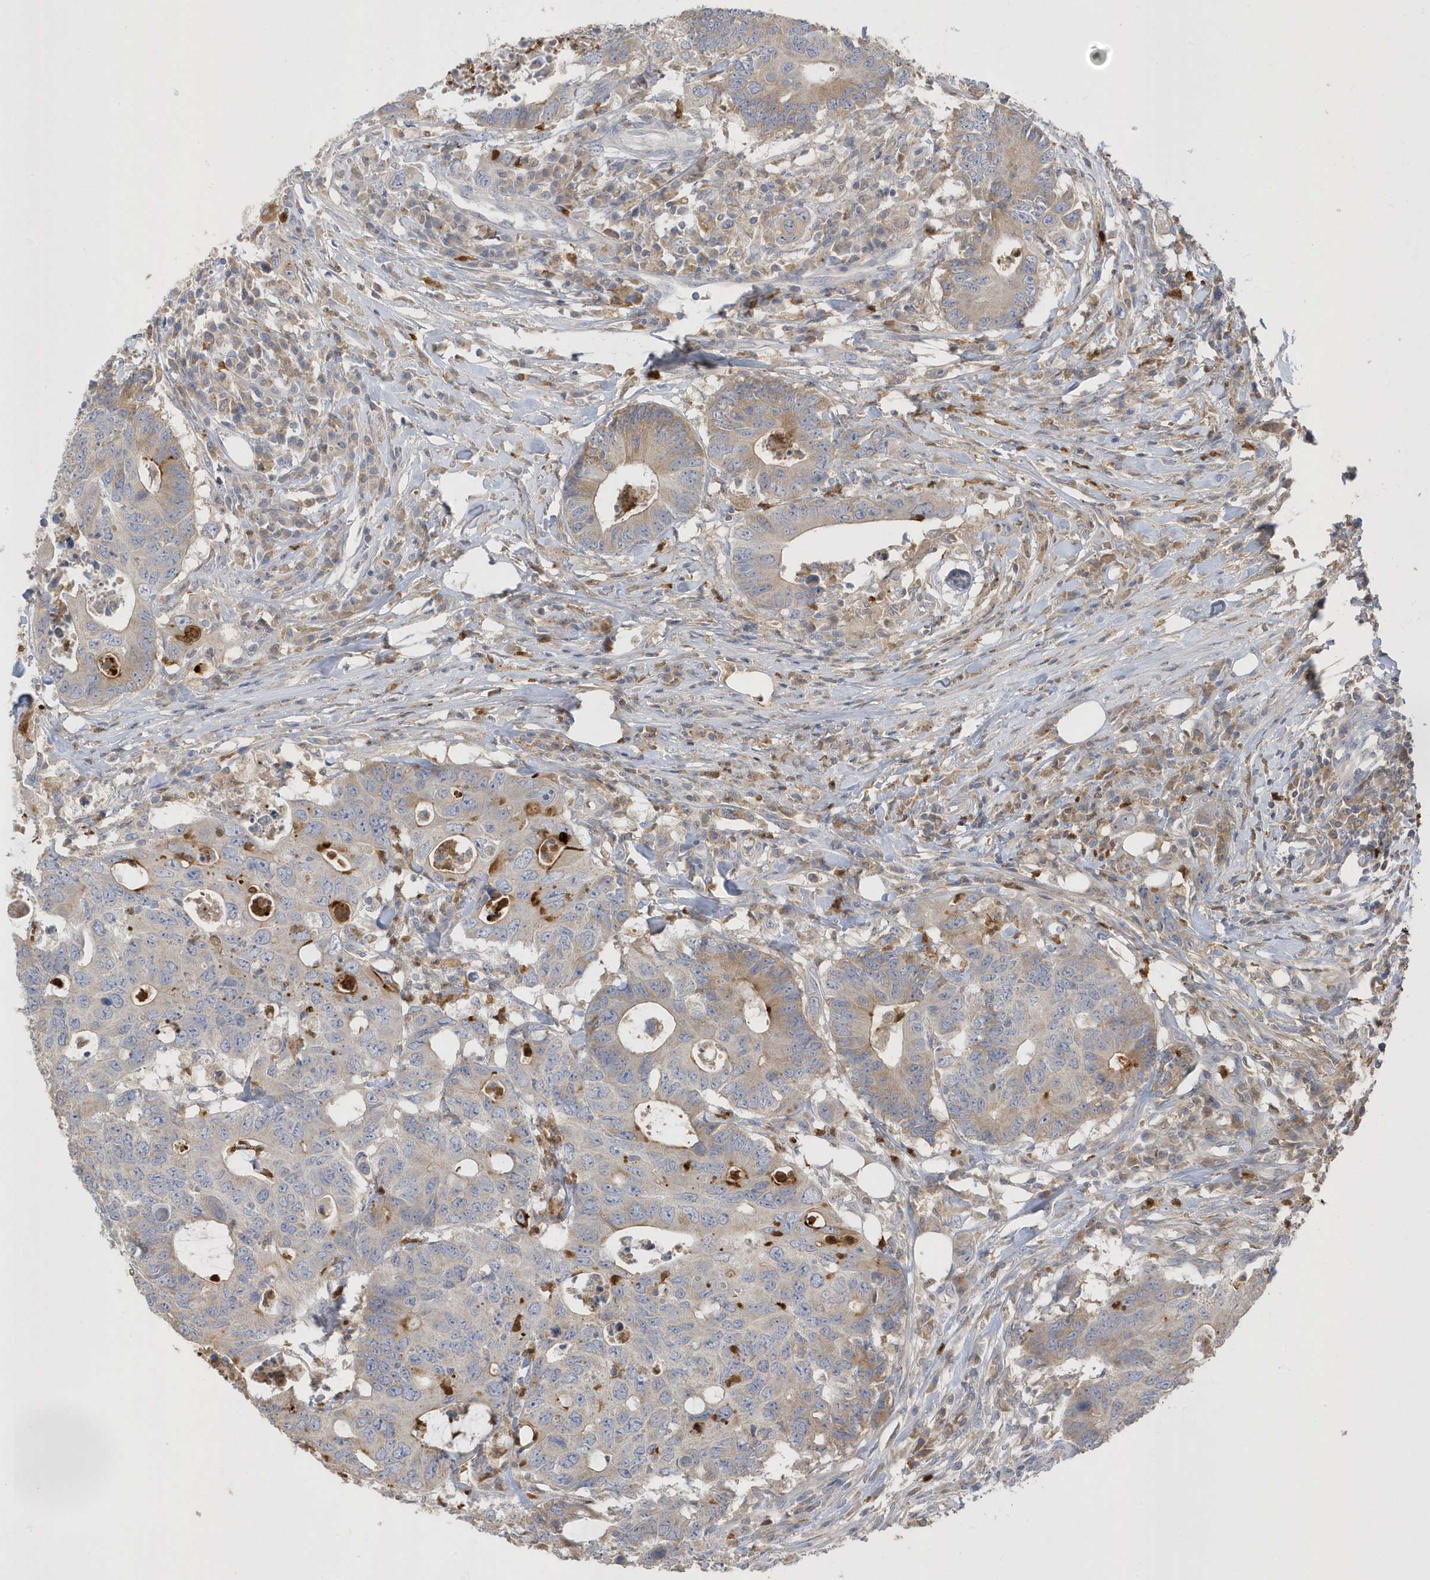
{"staining": {"intensity": "moderate", "quantity": "<25%", "location": "cytoplasmic/membranous"}, "tissue": "colorectal cancer", "cell_type": "Tumor cells", "image_type": "cancer", "snomed": [{"axis": "morphology", "description": "Adenocarcinoma, NOS"}, {"axis": "topography", "description": "Colon"}], "caption": "Colorectal cancer tissue shows moderate cytoplasmic/membranous positivity in about <25% of tumor cells", "gene": "DPP9", "patient": {"sex": "male", "age": 71}}